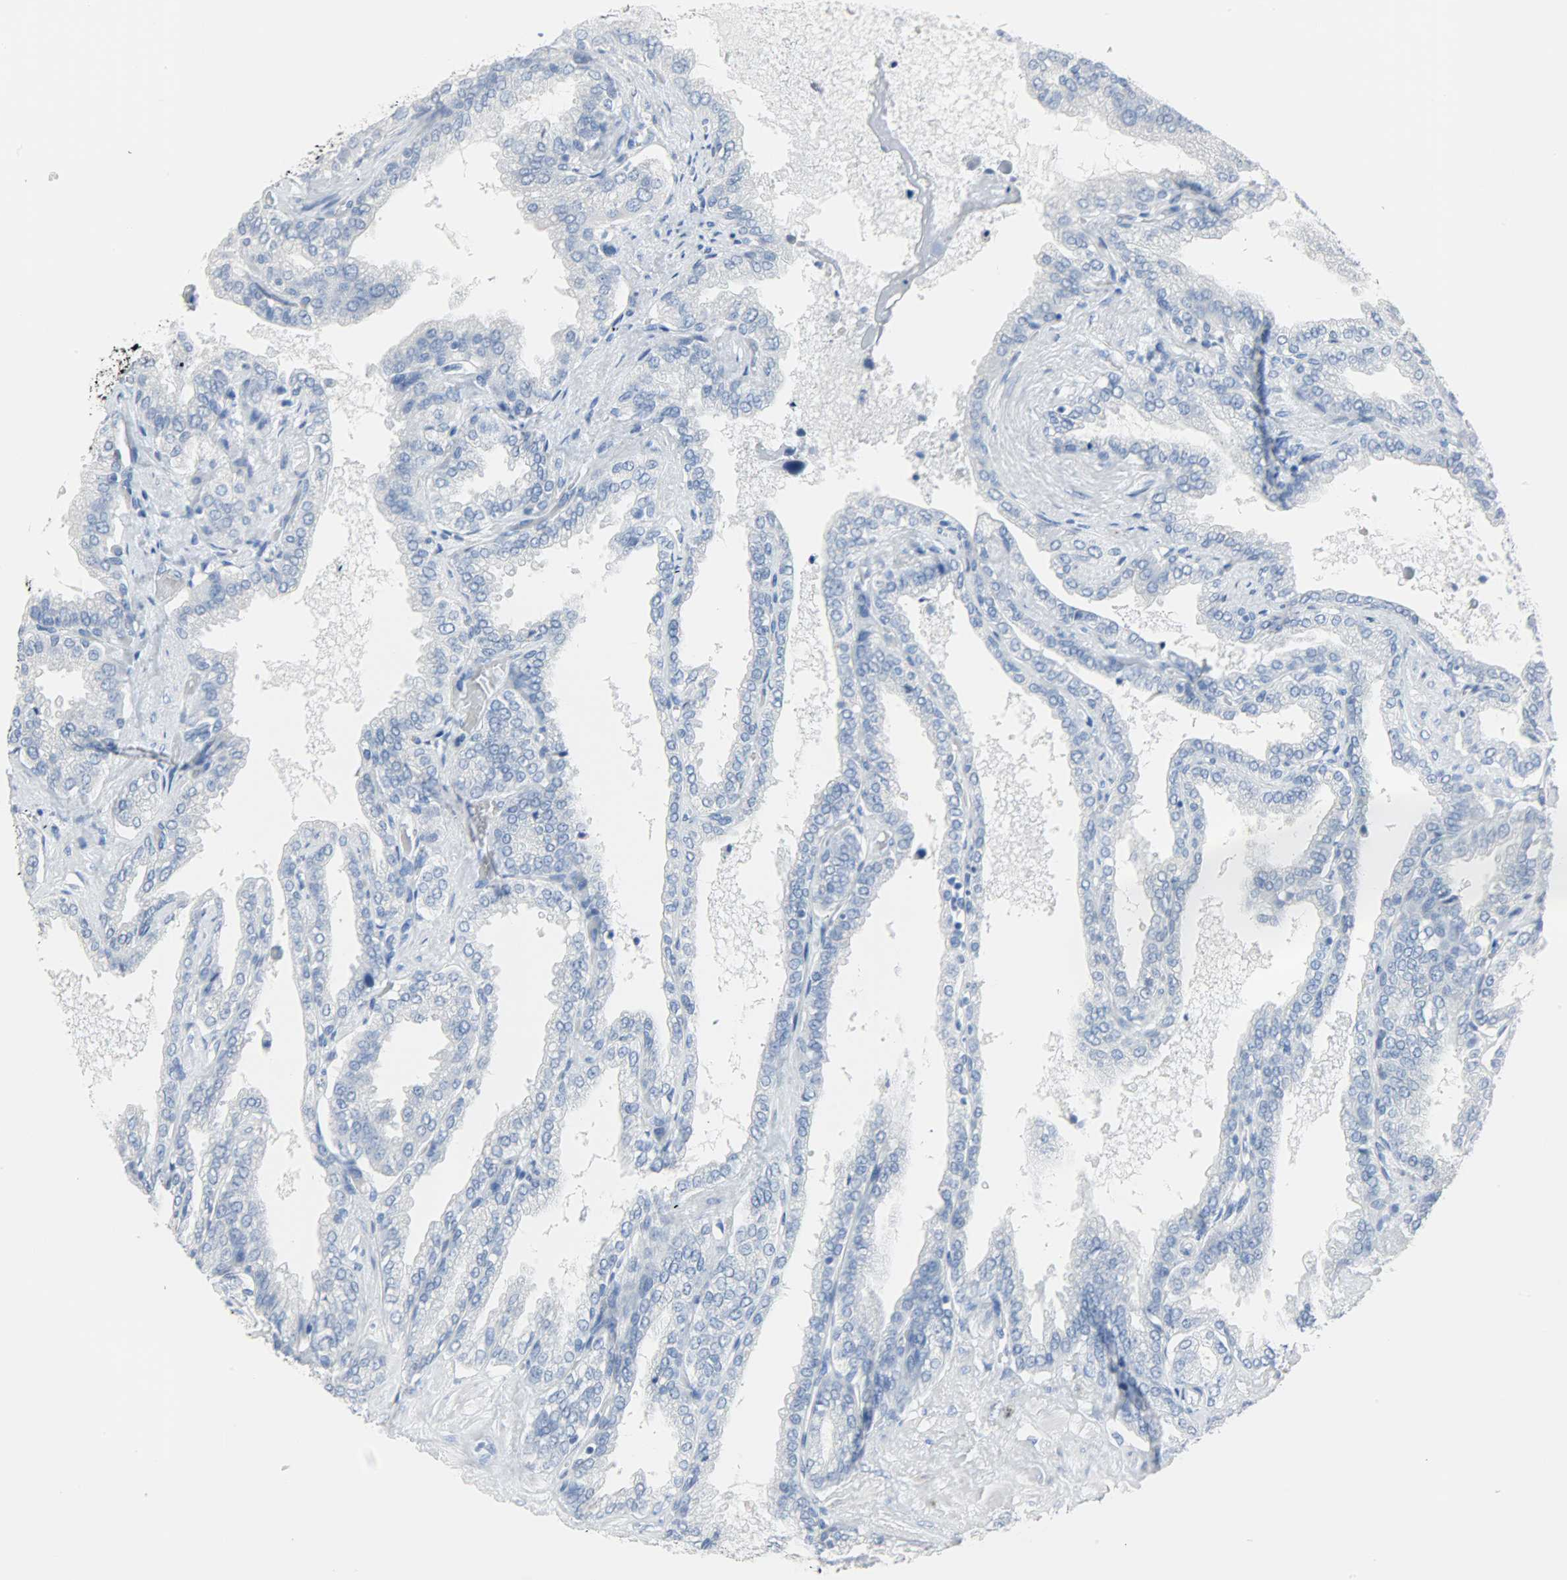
{"staining": {"intensity": "negative", "quantity": "none", "location": "none"}, "tissue": "seminal vesicle", "cell_type": "Glandular cells", "image_type": "normal", "snomed": [{"axis": "morphology", "description": "Normal tissue, NOS"}, {"axis": "topography", "description": "Seminal veicle"}], "caption": "Immunohistochemistry (IHC) micrograph of normal seminal vesicle stained for a protein (brown), which reveals no positivity in glandular cells. (DAB IHC with hematoxylin counter stain).", "gene": "CA3", "patient": {"sex": "male", "age": 46}}